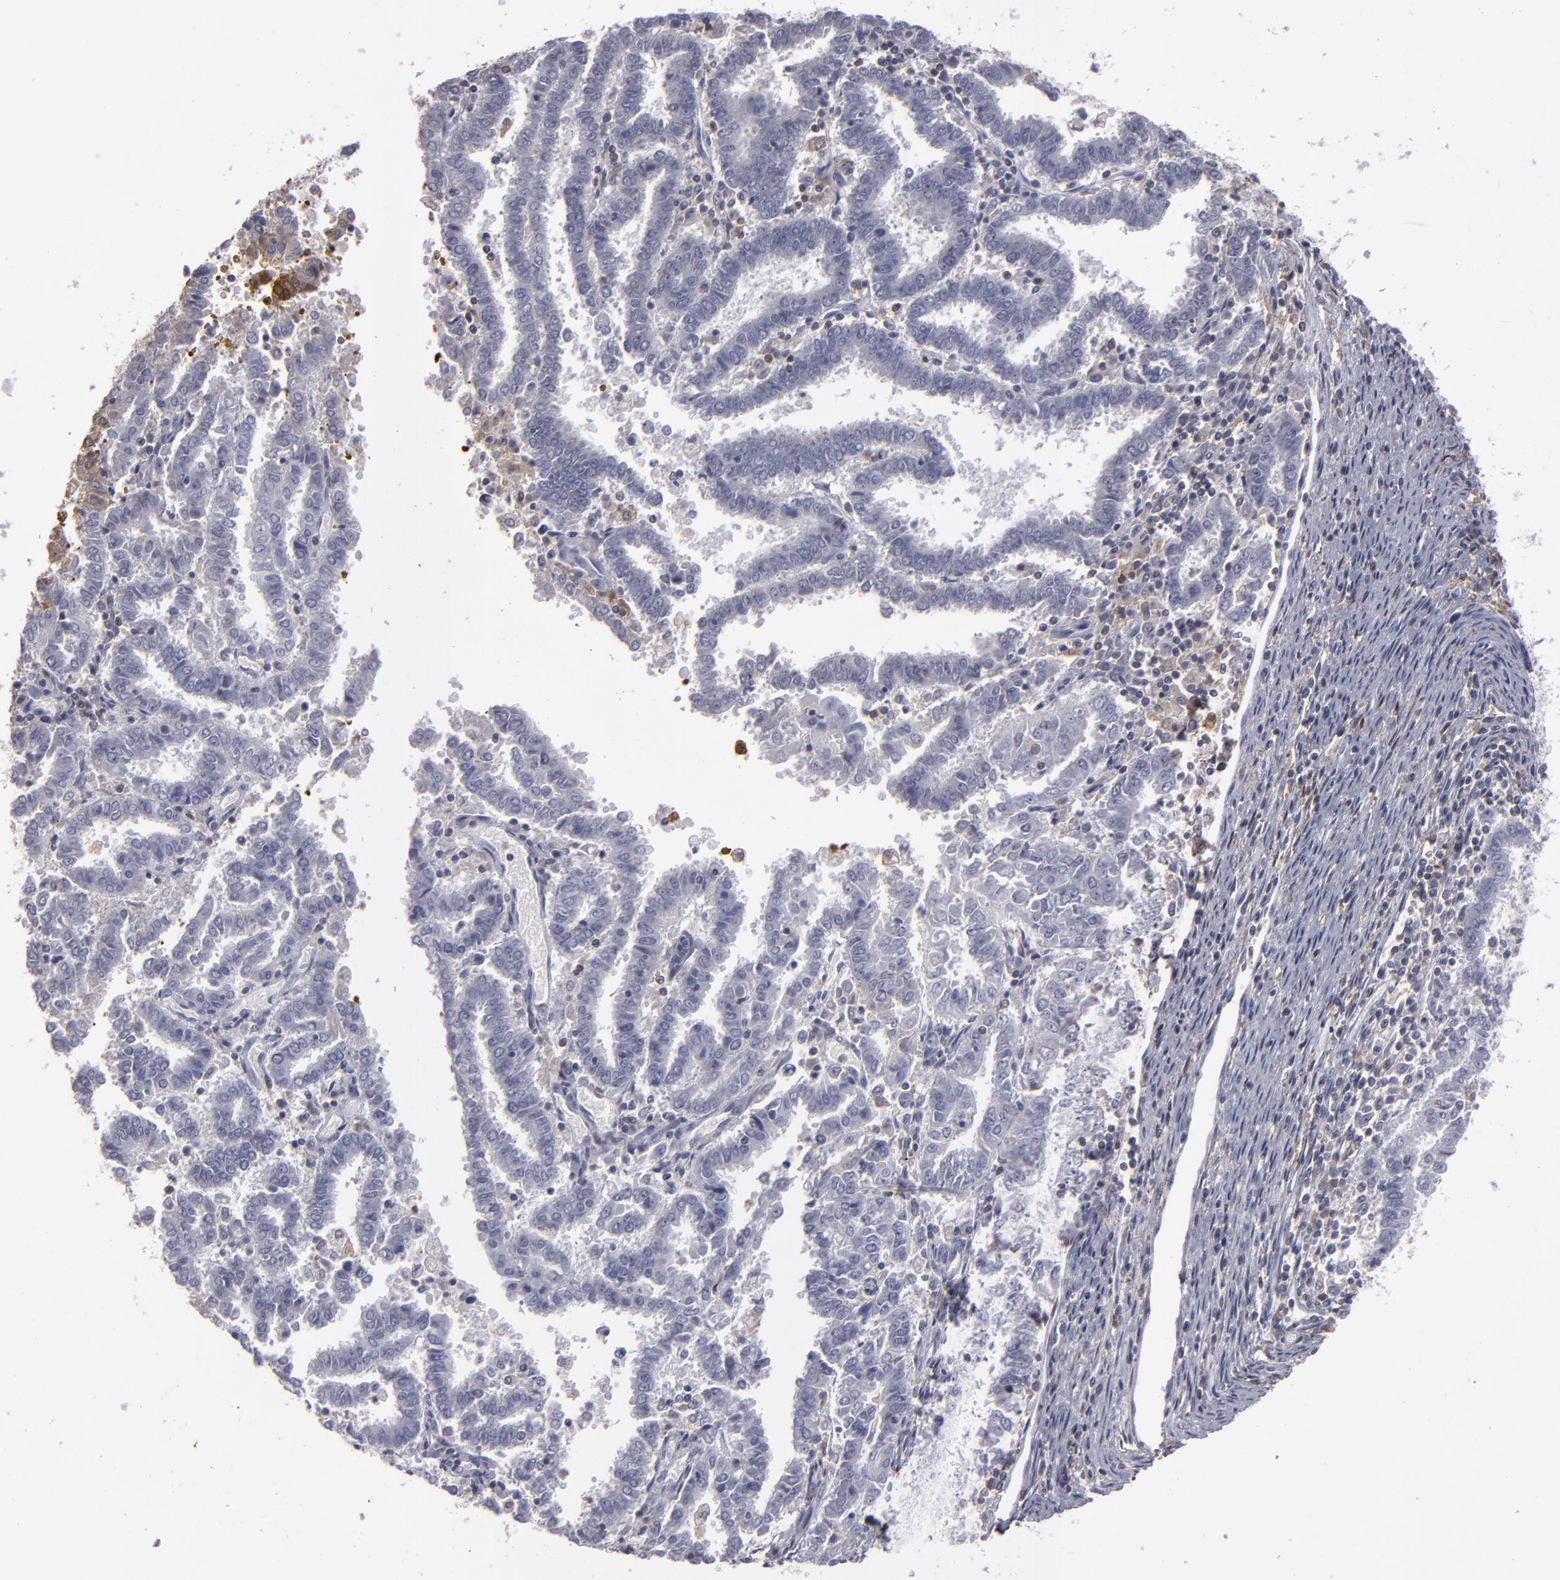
{"staining": {"intensity": "negative", "quantity": "none", "location": "none"}, "tissue": "endometrial cancer", "cell_type": "Tumor cells", "image_type": "cancer", "snomed": [{"axis": "morphology", "description": "Adenocarcinoma, NOS"}, {"axis": "topography", "description": "Uterus"}], "caption": "Immunohistochemistry (IHC) image of neoplastic tissue: endometrial adenocarcinoma stained with DAB (3,3'-diaminobenzidine) reveals no significant protein positivity in tumor cells.", "gene": "SEMA3G", "patient": {"sex": "female", "age": 83}}